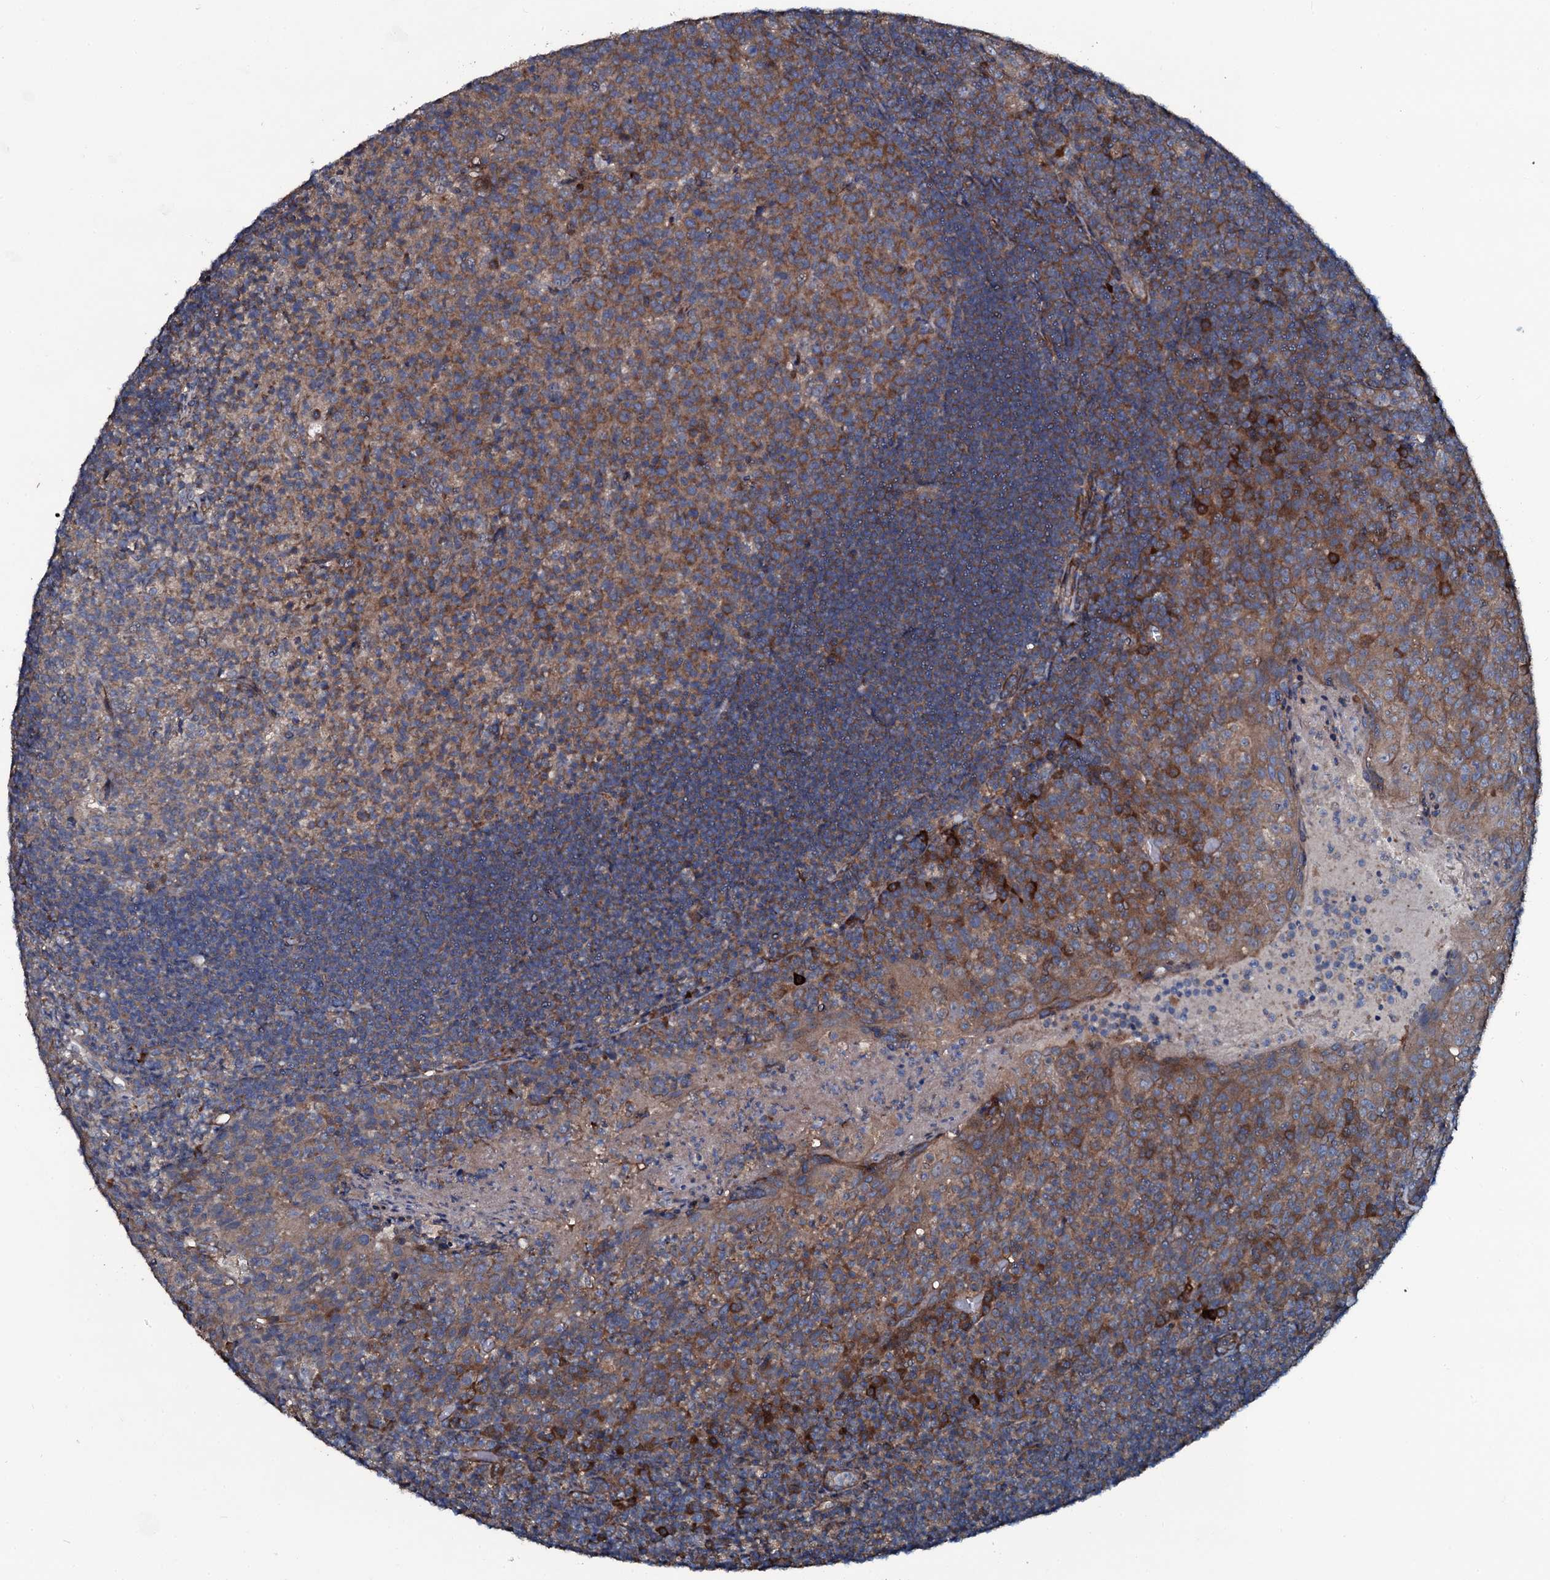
{"staining": {"intensity": "moderate", "quantity": ">75%", "location": "cytoplasmic/membranous"}, "tissue": "tonsil", "cell_type": "Germinal center cells", "image_type": "normal", "snomed": [{"axis": "morphology", "description": "Normal tissue, NOS"}, {"axis": "topography", "description": "Tonsil"}], "caption": "Moderate cytoplasmic/membranous protein positivity is identified in approximately >75% of germinal center cells in tonsil.", "gene": "USPL1", "patient": {"sex": "female", "age": 10}}